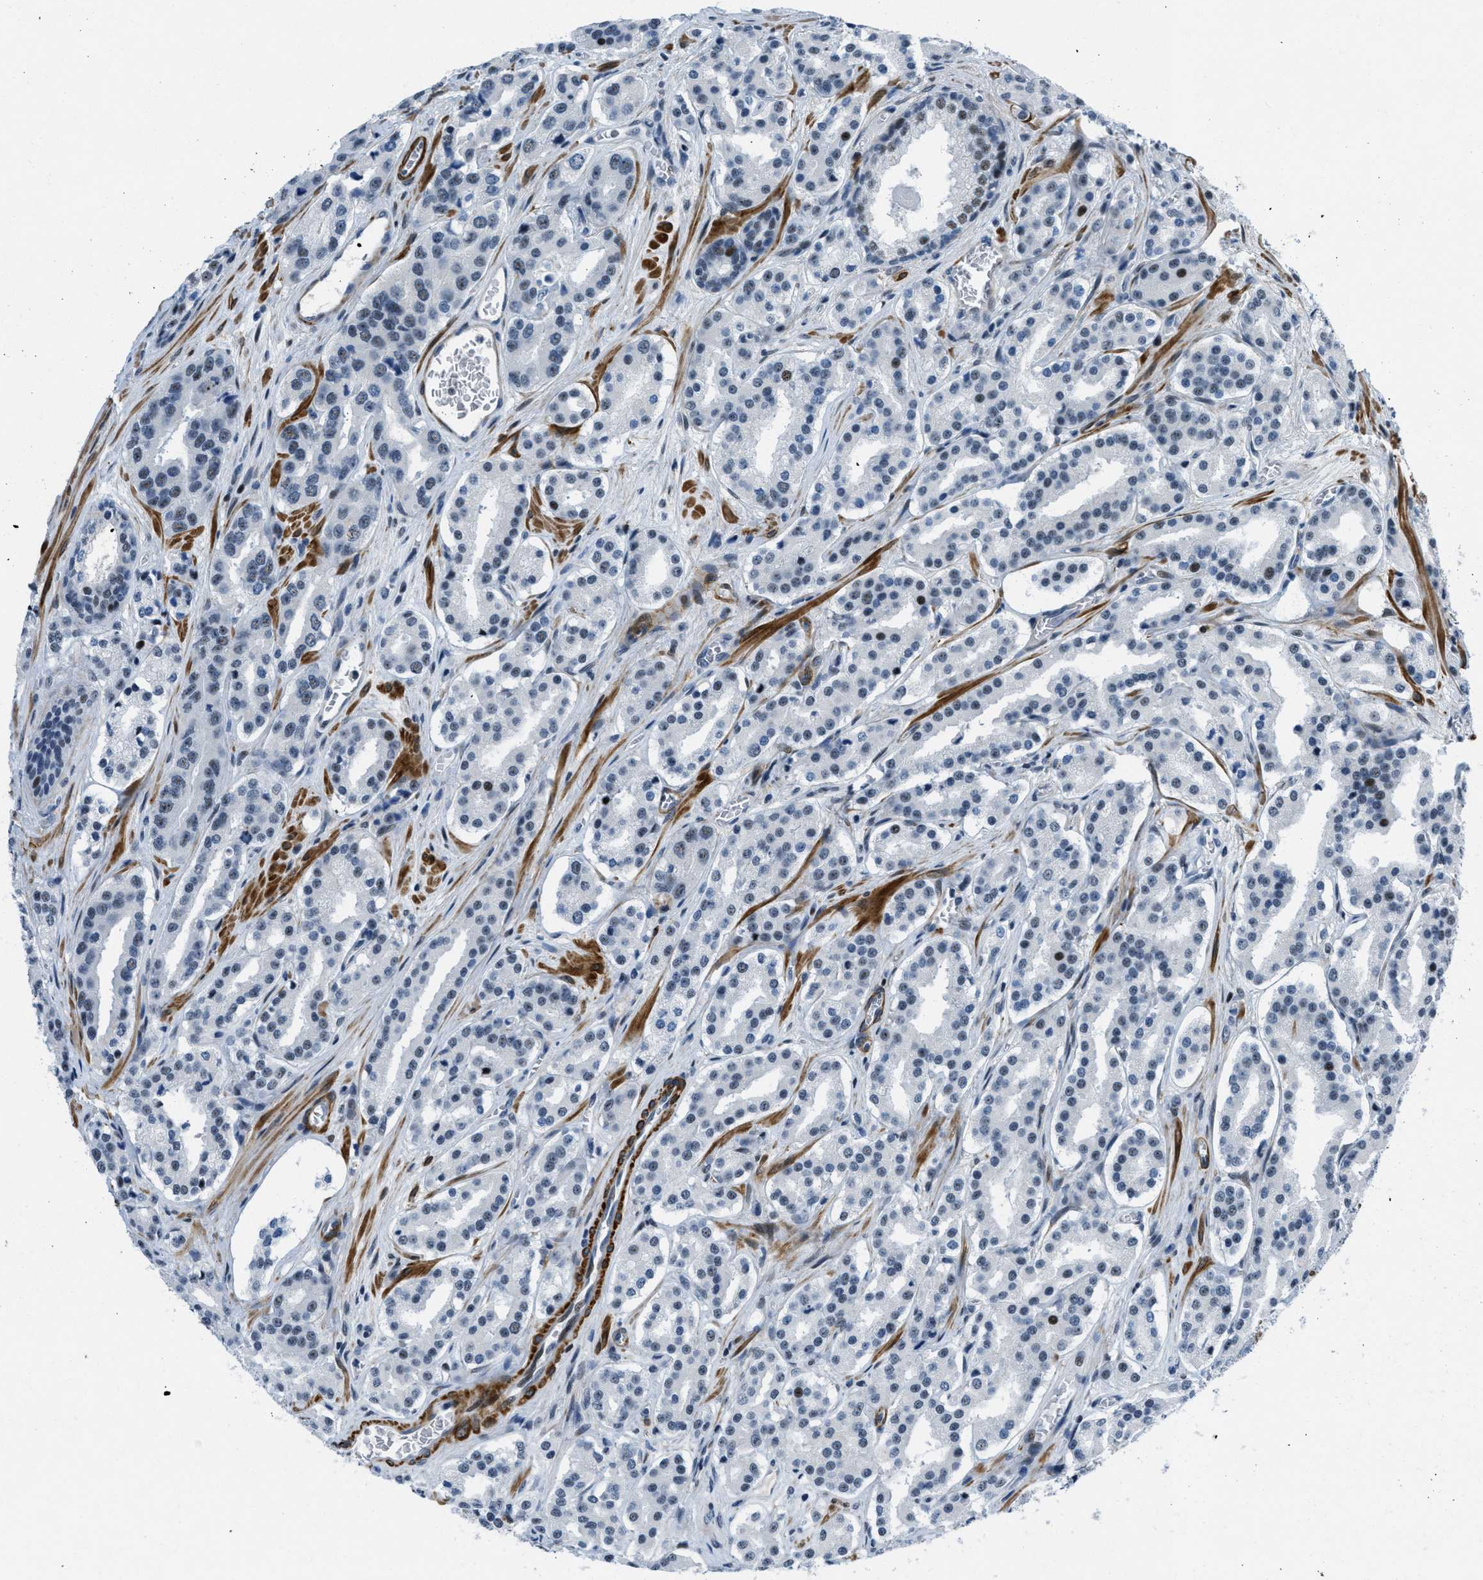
{"staining": {"intensity": "moderate", "quantity": "<25%", "location": "nuclear"}, "tissue": "prostate cancer", "cell_type": "Tumor cells", "image_type": "cancer", "snomed": [{"axis": "morphology", "description": "Adenocarcinoma, High grade"}, {"axis": "topography", "description": "Prostate"}], "caption": "Immunohistochemistry (IHC) photomicrograph of neoplastic tissue: prostate cancer (high-grade adenocarcinoma) stained using immunohistochemistry (IHC) reveals low levels of moderate protein expression localized specifically in the nuclear of tumor cells, appearing as a nuclear brown color.", "gene": "ZDHHC23", "patient": {"sex": "male", "age": 60}}